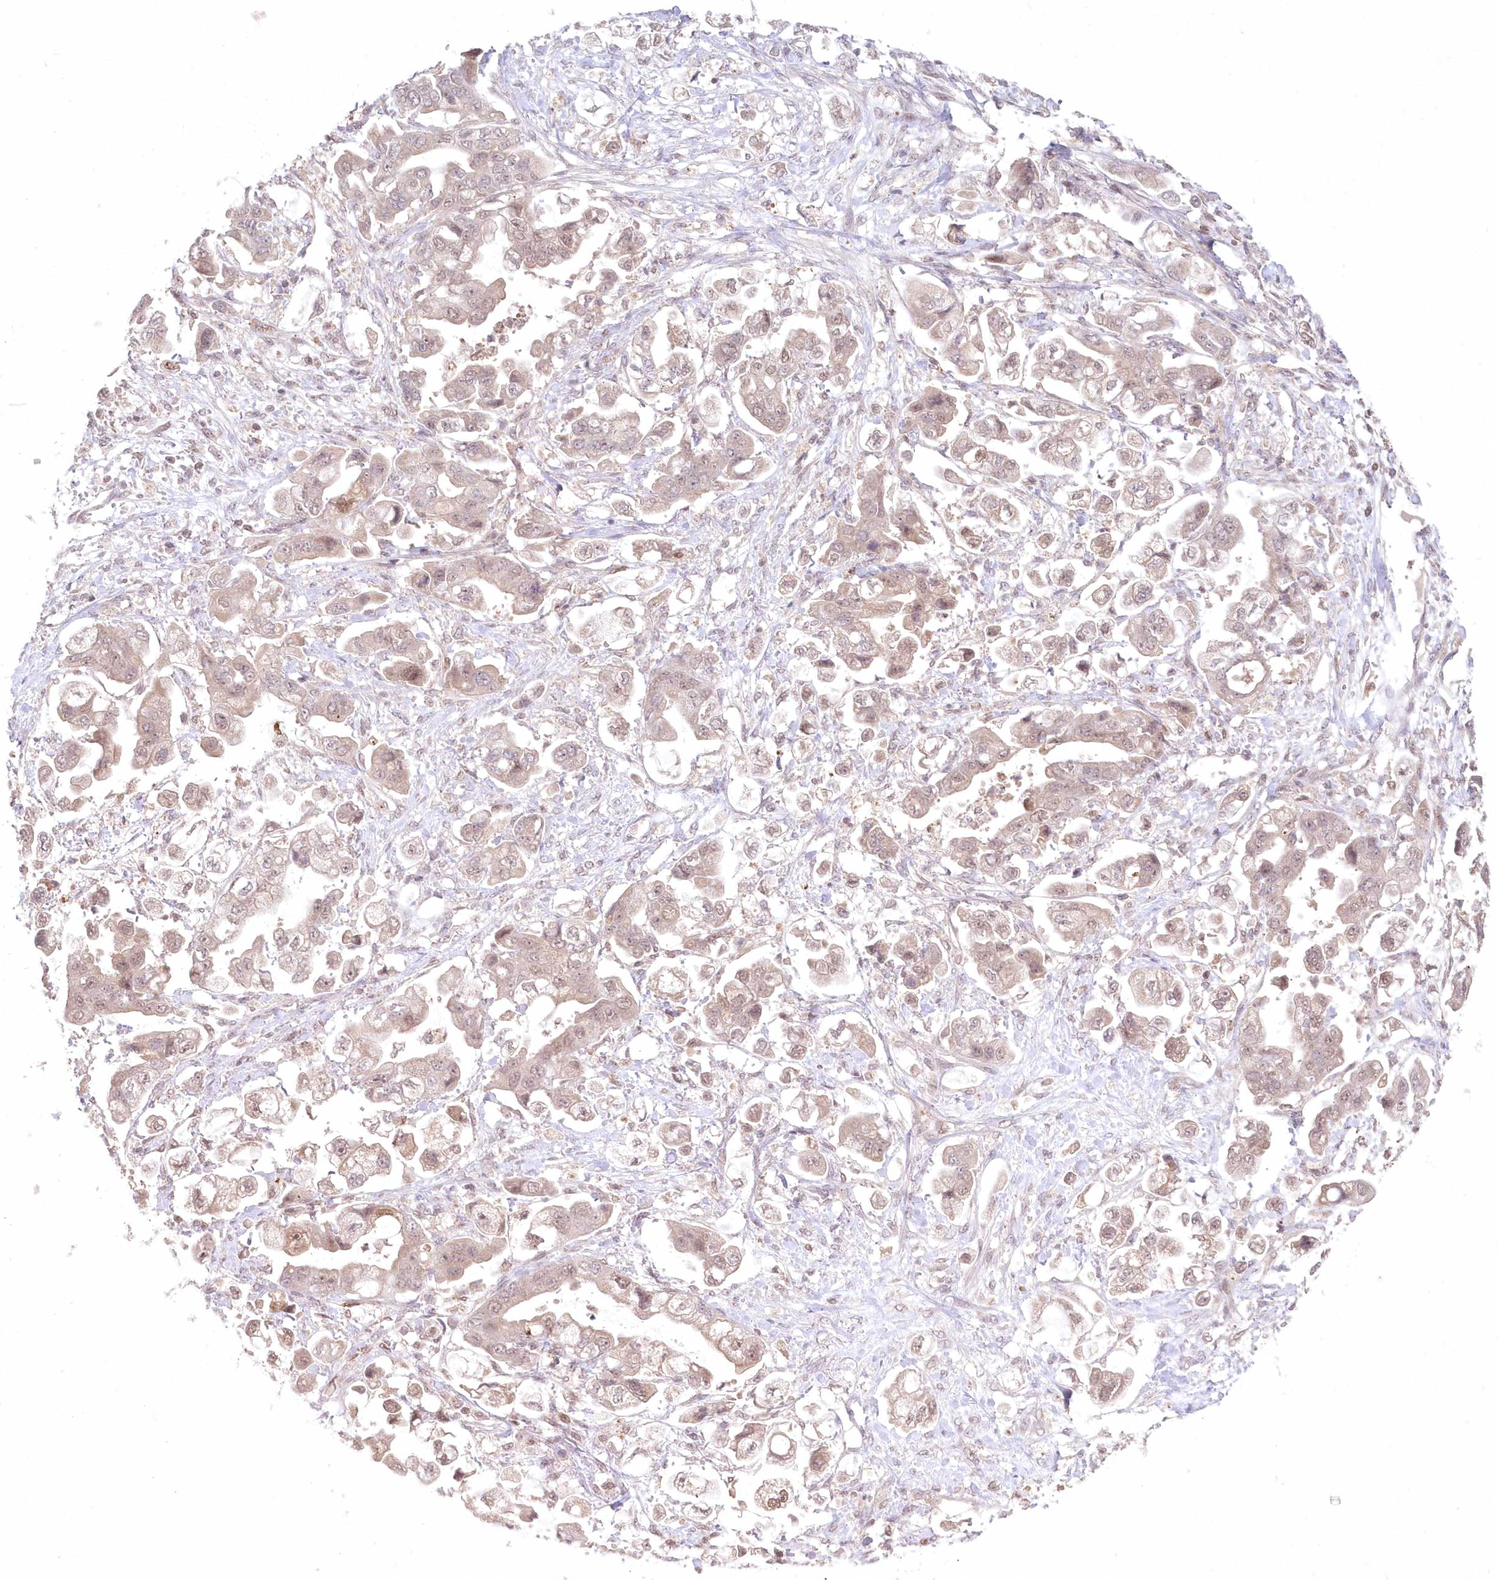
{"staining": {"intensity": "weak", "quantity": "25%-75%", "location": "nuclear"}, "tissue": "stomach cancer", "cell_type": "Tumor cells", "image_type": "cancer", "snomed": [{"axis": "morphology", "description": "Adenocarcinoma, NOS"}, {"axis": "topography", "description": "Stomach"}], "caption": "Human stomach adenocarcinoma stained with a brown dye shows weak nuclear positive positivity in approximately 25%-75% of tumor cells.", "gene": "ASCC1", "patient": {"sex": "male", "age": 62}}